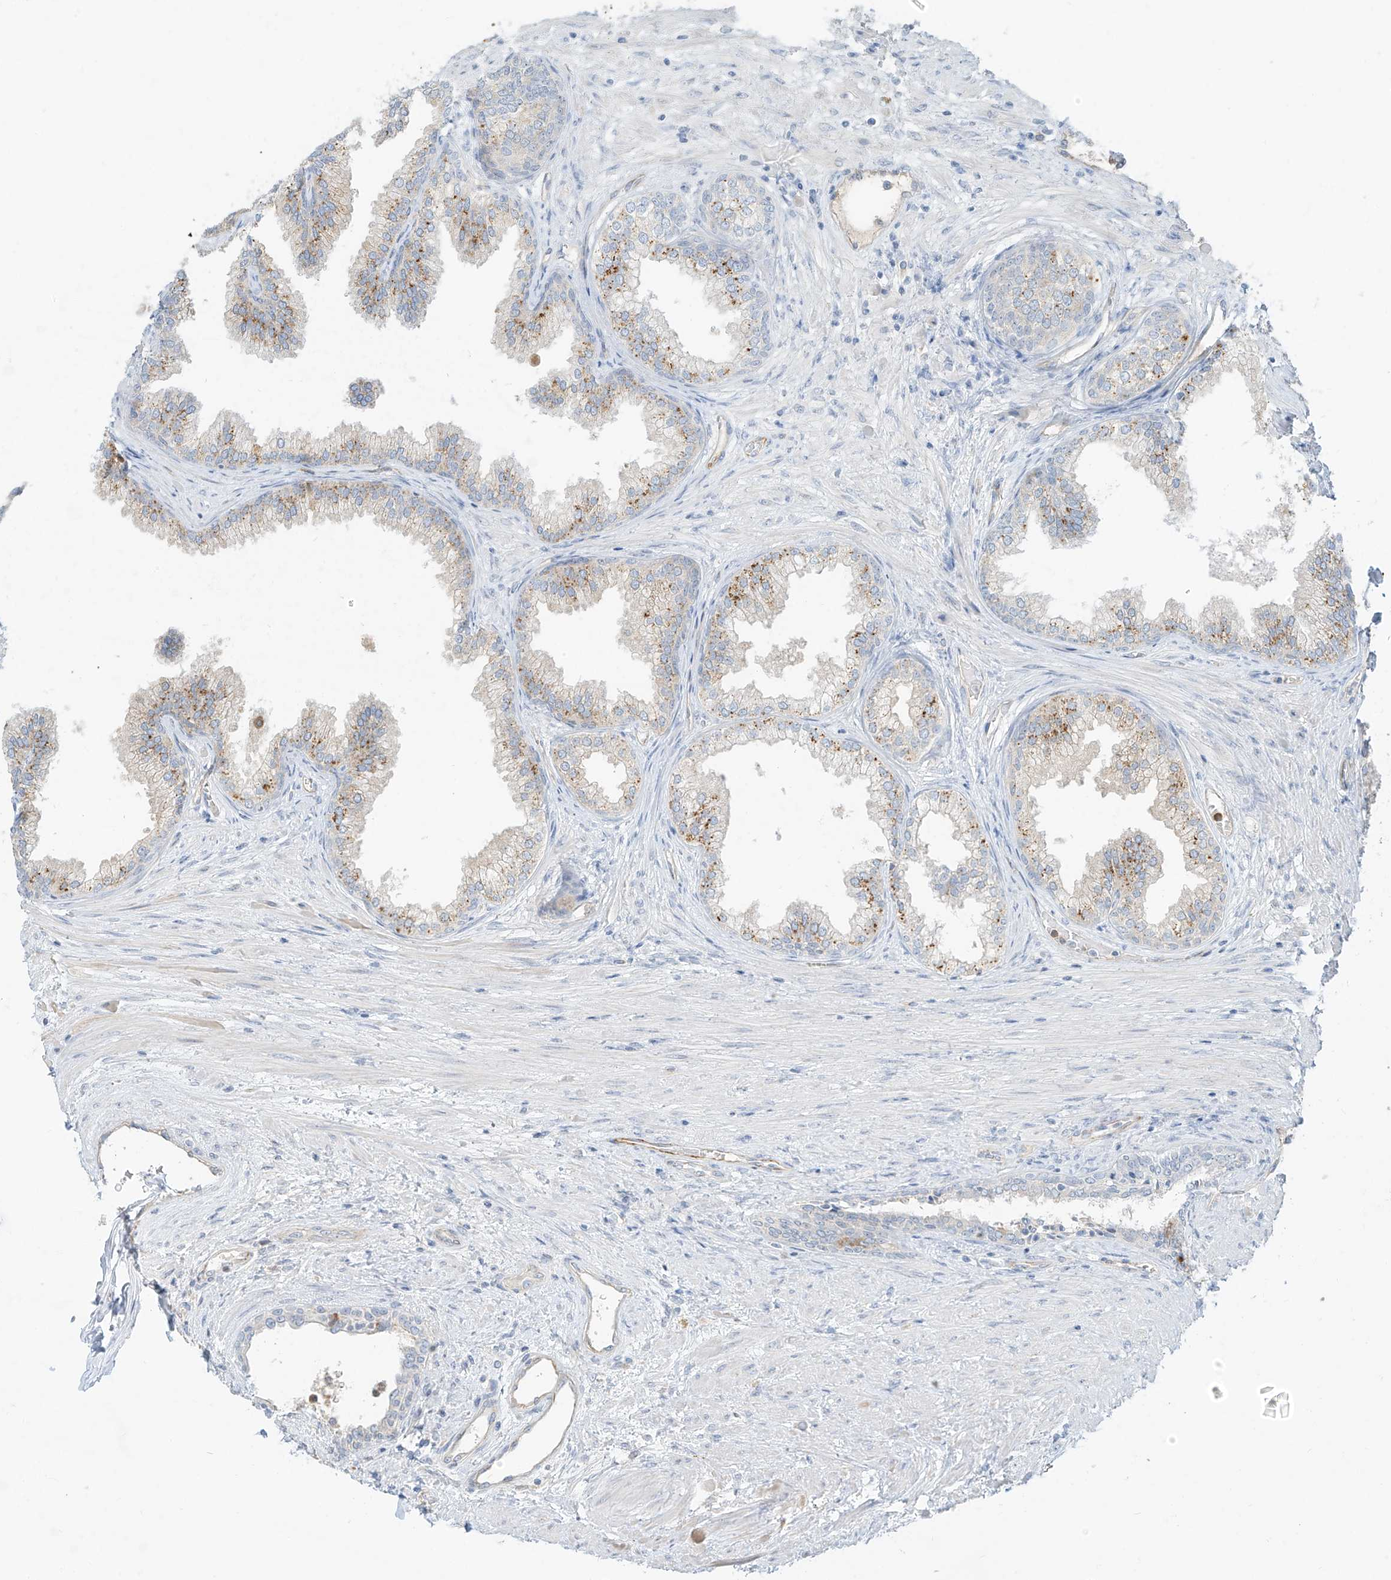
{"staining": {"intensity": "moderate", "quantity": "25%-75%", "location": "cytoplasmic/membranous"}, "tissue": "prostate", "cell_type": "Glandular cells", "image_type": "normal", "snomed": [{"axis": "morphology", "description": "Normal tissue, NOS"}, {"axis": "topography", "description": "Prostate"}], "caption": "Glandular cells display medium levels of moderate cytoplasmic/membranous expression in about 25%-75% of cells in unremarkable prostate.", "gene": "C2orf42", "patient": {"sex": "male", "age": 76}}